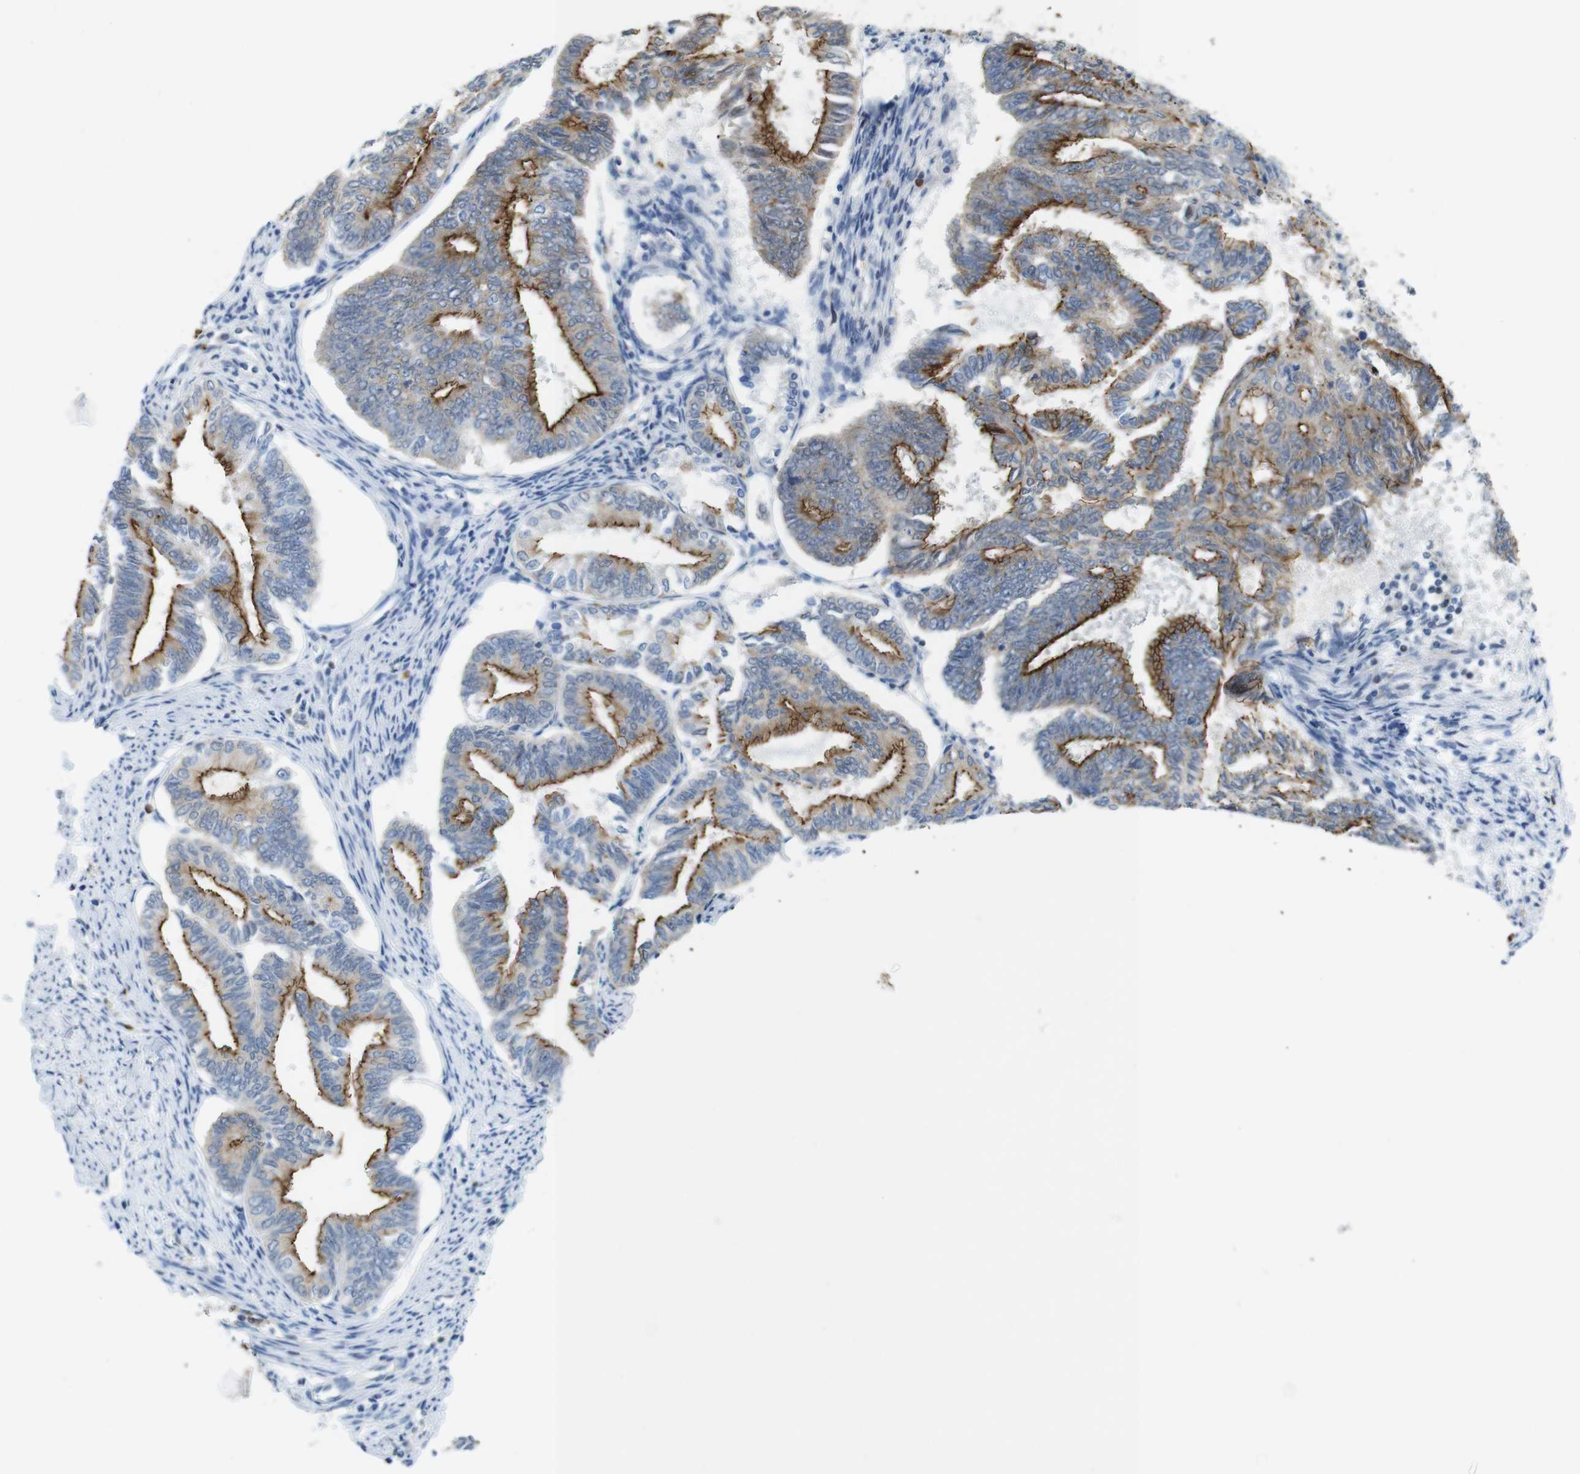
{"staining": {"intensity": "moderate", "quantity": "25%-75%", "location": "cytoplasmic/membranous"}, "tissue": "endometrial cancer", "cell_type": "Tumor cells", "image_type": "cancer", "snomed": [{"axis": "morphology", "description": "Adenocarcinoma, NOS"}, {"axis": "topography", "description": "Endometrium"}], "caption": "There is medium levels of moderate cytoplasmic/membranous staining in tumor cells of endometrial adenocarcinoma, as demonstrated by immunohistochemical staining (brown color).", "gene": "TJP3", "patient": {"sex": "female", "age": 86}}